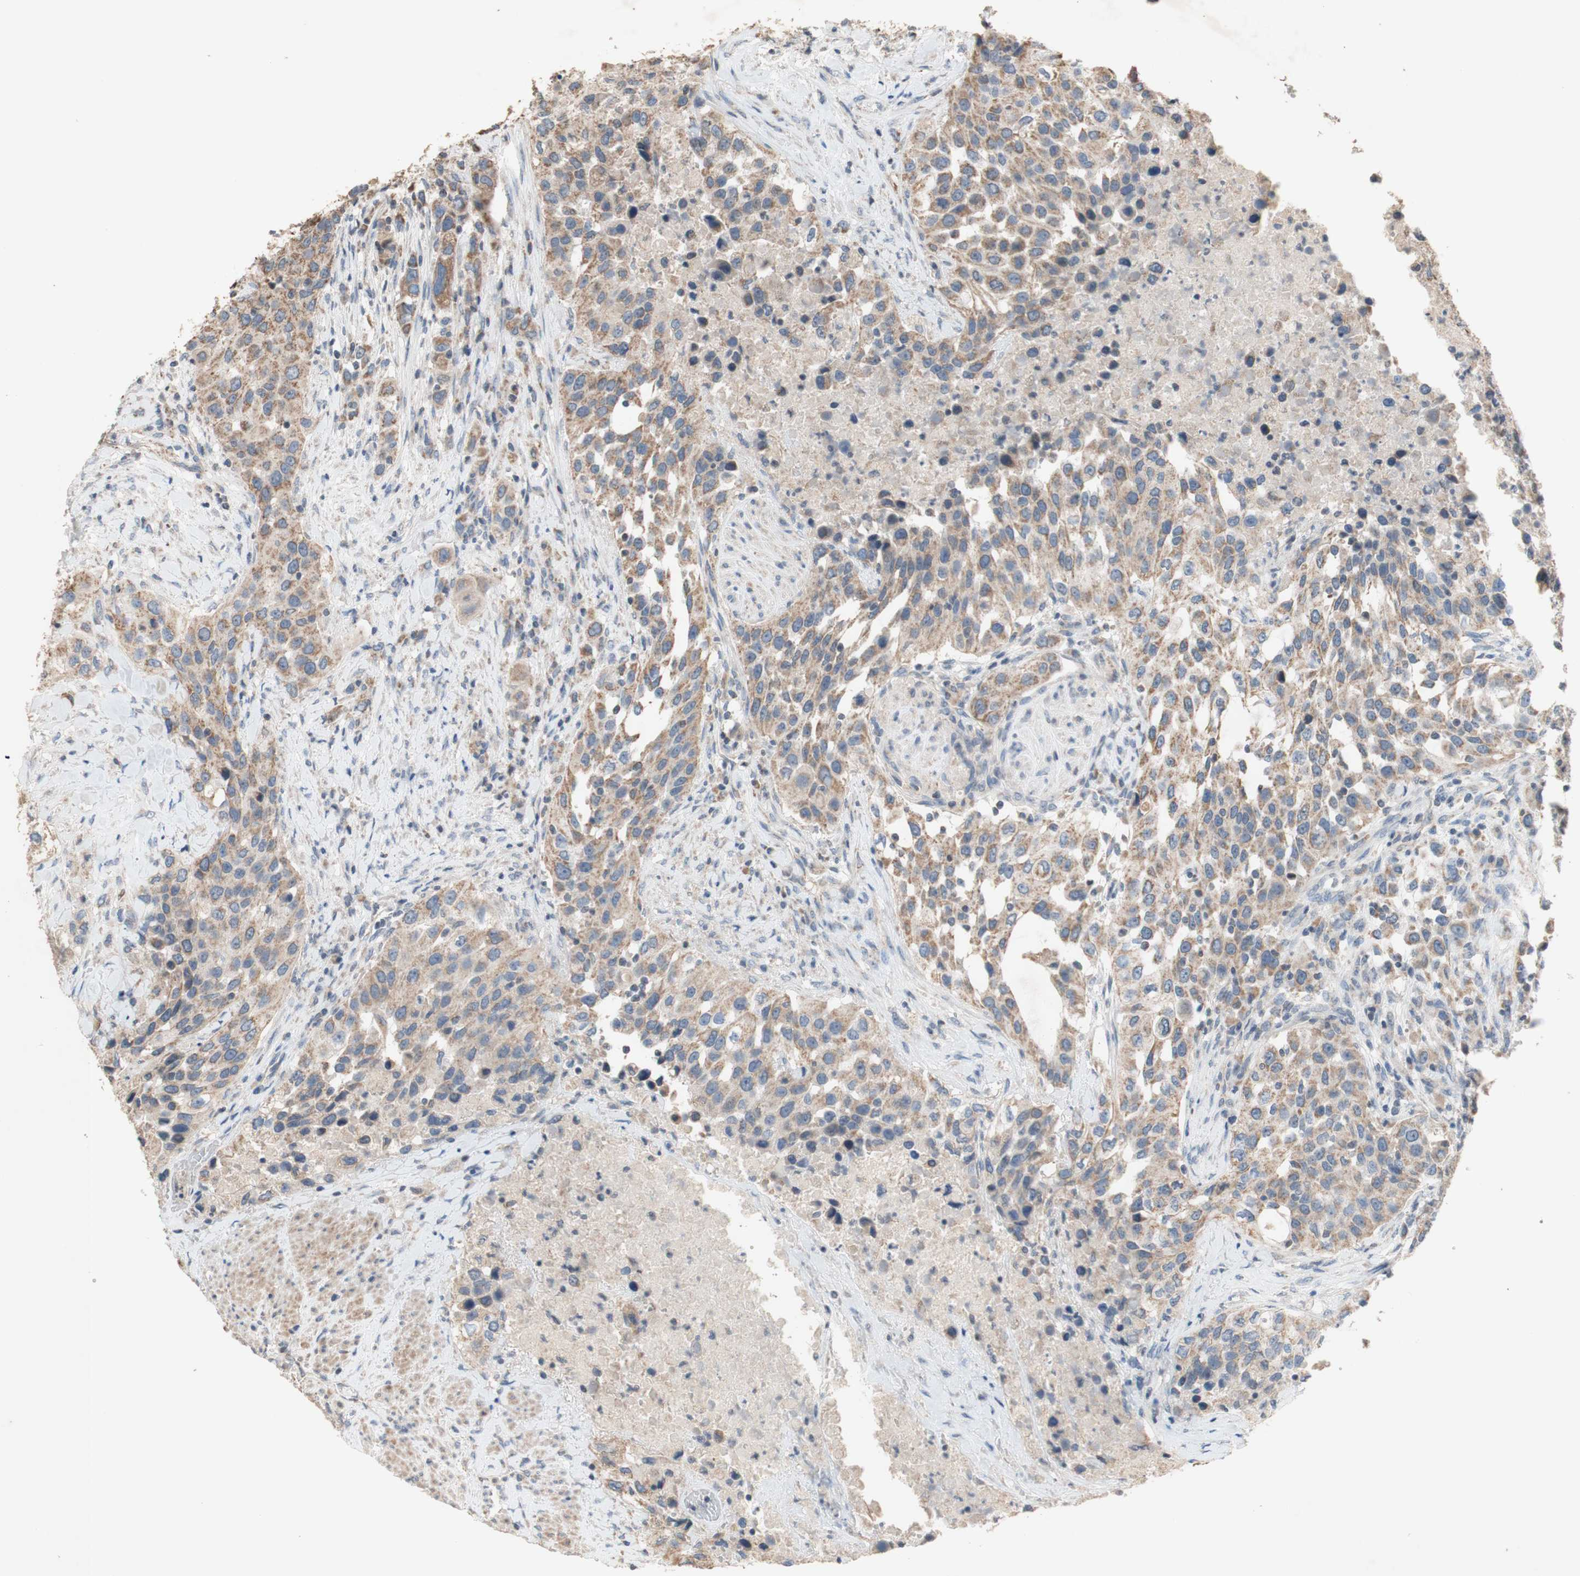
{"staining": {"intensity": "moderate", "quantity": ">75%", "location": "cytoplasmic/membranous"}, "tissue": "urothelial cancer", "cell_type": "Tumor cells", "image_type": "cancer", "snomed": [{"axis": "morphology", "description": "Urothelial carcinoma, High grade"}, {"axis": "topography", "description": "Urinary bladder"}], "caption": "A brown stain highlights moderate cytoplasmic/membranous positivity of a protein in urothelial cancer tumor cells.", "gene": "PTGIS", "patient": {"sex": "female", "age": 80}}